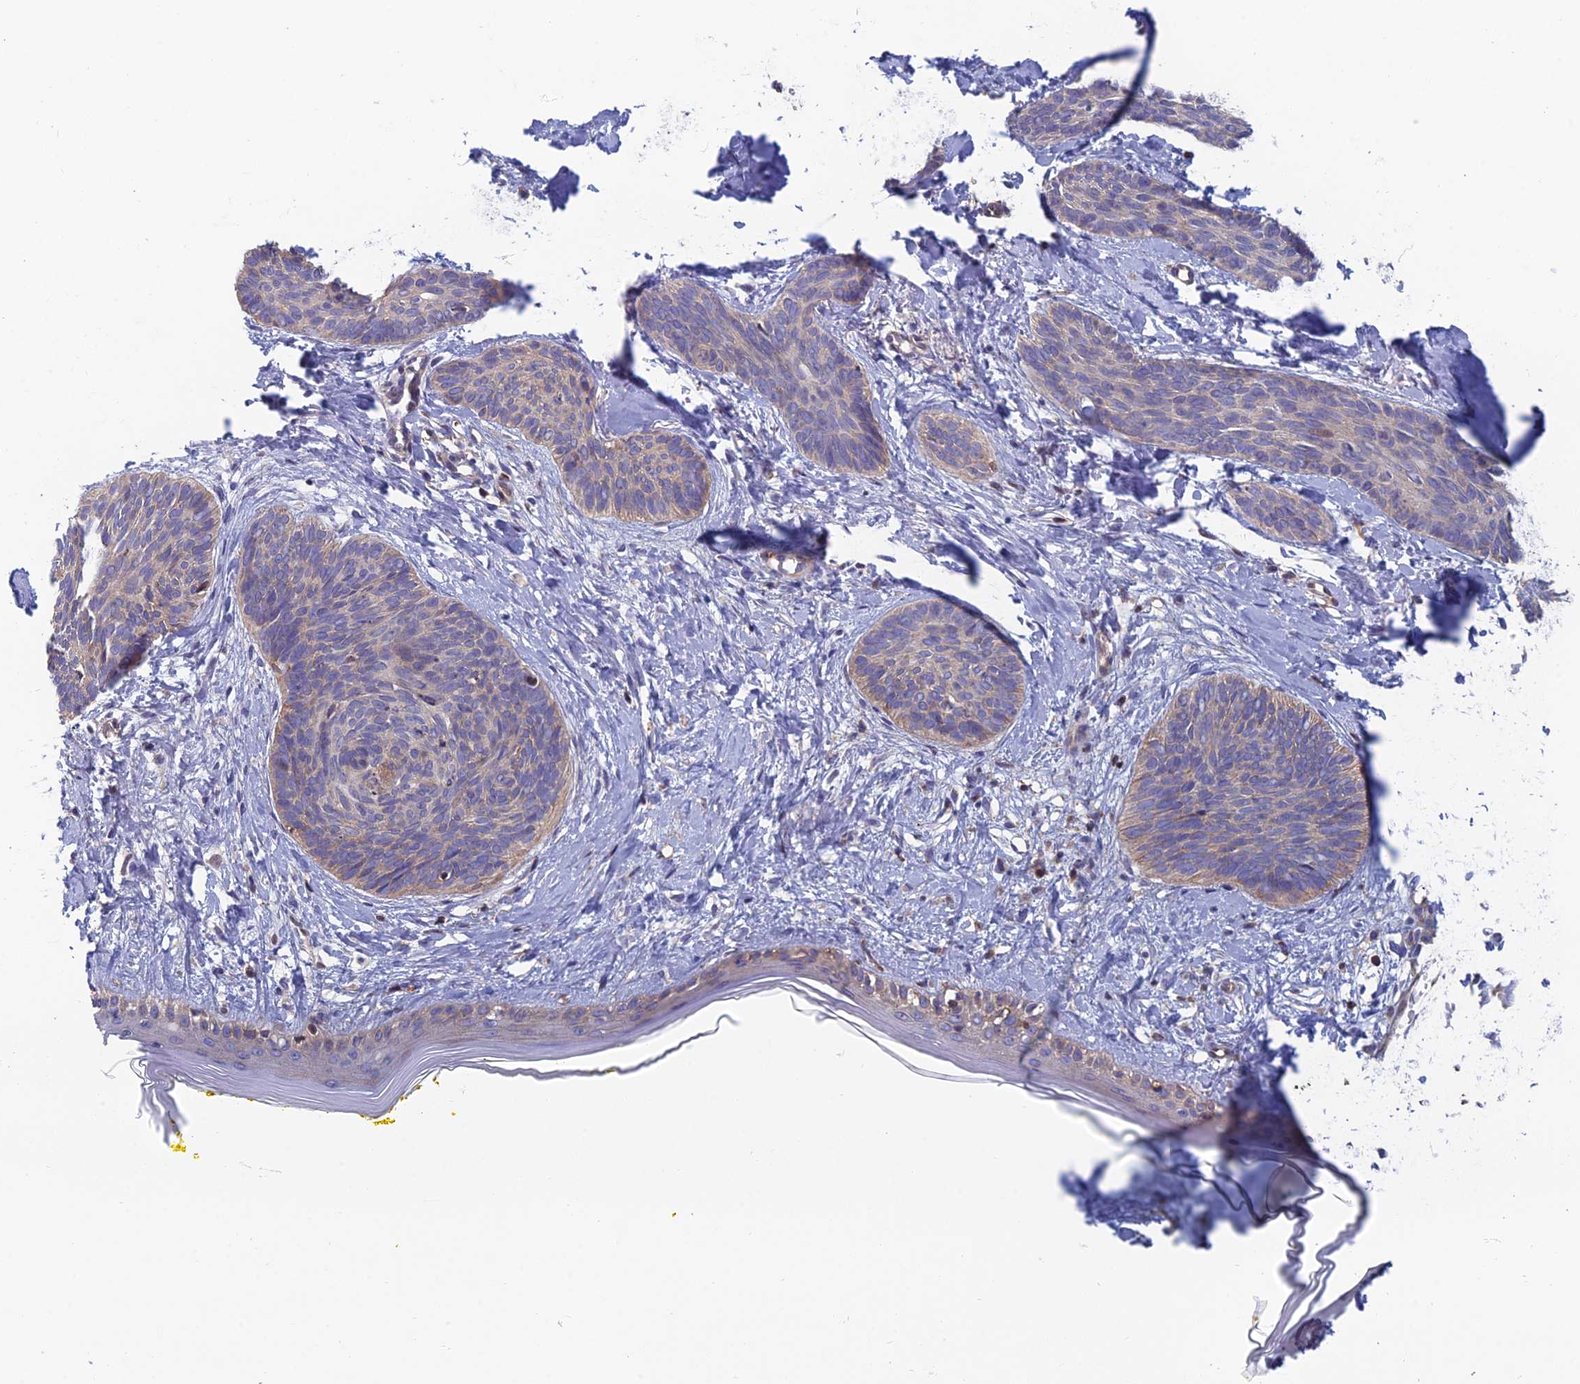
{"staining": {"intensity": "weak", "quantity": "<25%", "location": "cytoplasmic/membranous"}, "tissue": "skin cancer", "cell_type": "Tumor cells", "image_type": "cancer", "snomed": [{"axis": "morphology", "description": "Basal cell carcinoma"}, {"axis": "topography", "description": "Skin"}], "caption": "Tumor cells show no significant protein expression in skin cancer.", "gene": "C15orf62", "patient": {"sex": "female", "age": 81}}